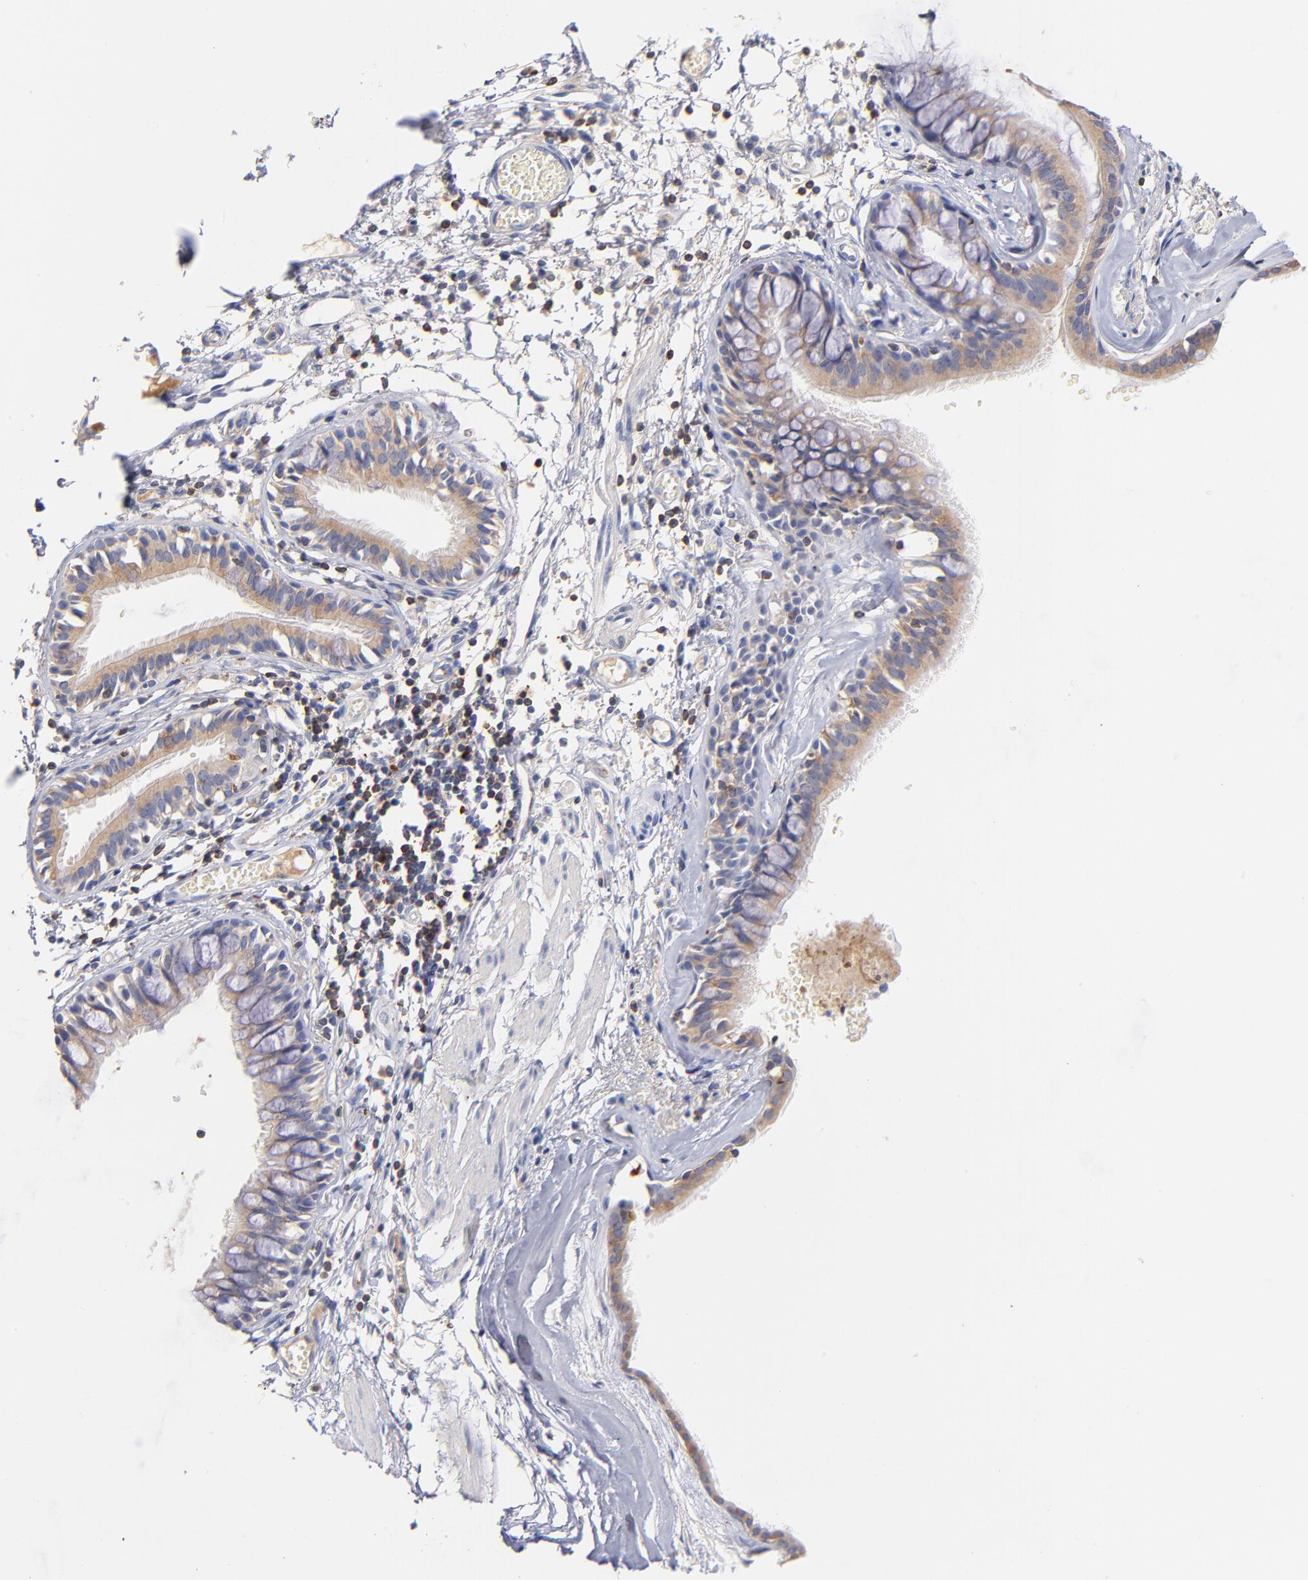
{"staining": {"intensity": "weak", "quantity": "25%-75%", "location": "cytoplasmic/membranous"}, "tissue": "bronchus", "cell_type": "Respiratory epithelial cells", "image_type": "normal", "snomed": [{"axis": "morphology", "description": "Normal tissue, NOS"}, {"axis": "topography", "description": "Bronchus"}, {"axis": "topography", "description": "Lung"}], "caption": "Normal bronchus exhibits weak cytoplasmic/membranous expression in about 25%-75% of respiratory epithelial cells The staining was performed using DAB (3,3'-diaminobenzidine), with brown indicating positive protein expression. Nuclei are stained blue with hematoxylin..", "gene": "KREMEN2", "patient": {"sex": "female", "age": 56}}